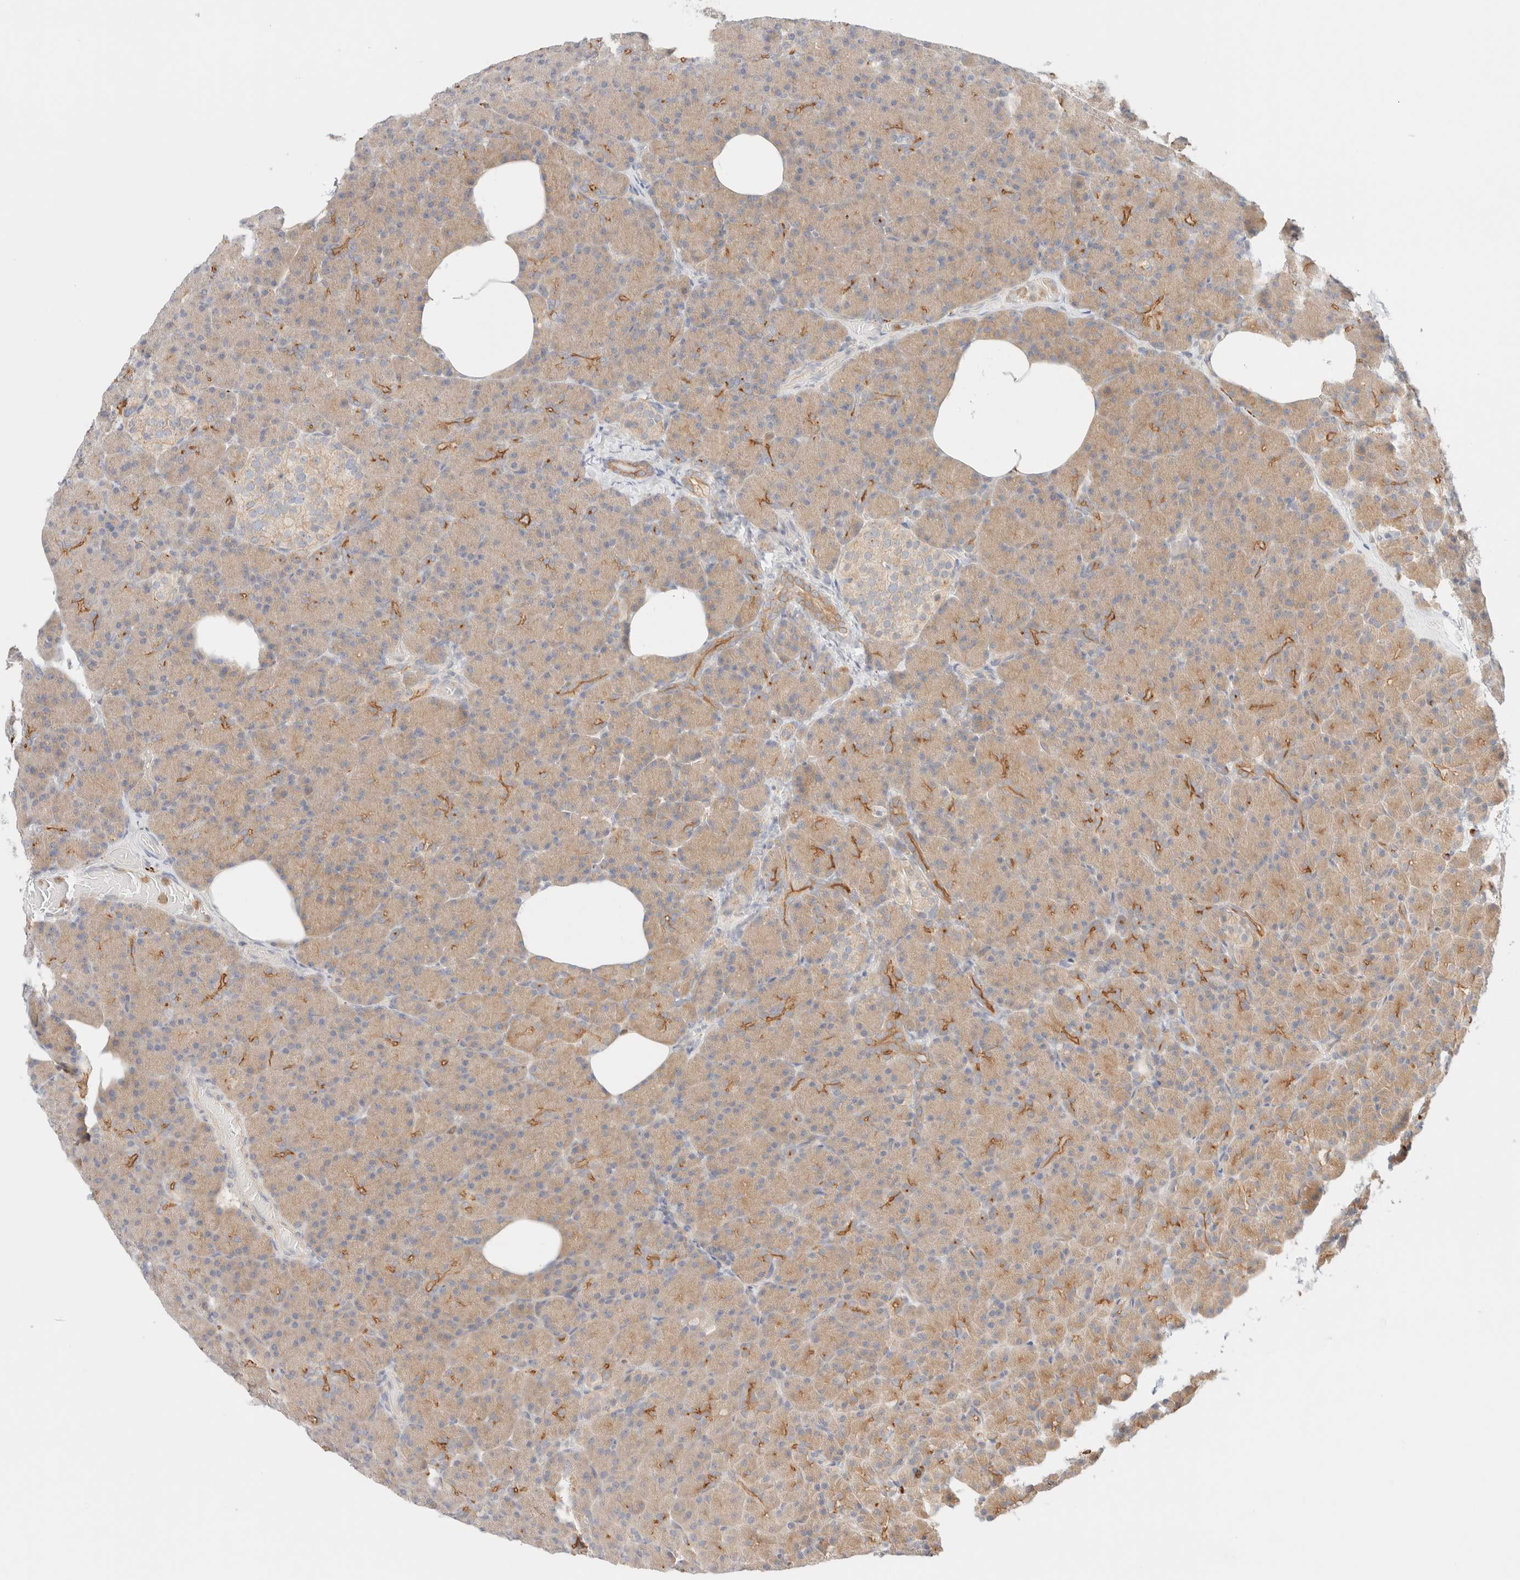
{"staining": {"intensity": "weak", "quantity": "25%-75%", "location": "cytoplasmic/membranous"}, "tissue": "pancreas", "cell_type": "Exocrine glandular cells", "image_type": "normal", "snomed": [{"axis": "morphology", "description": "Normal tissue, NOS"}, {"axis": "topography", "description": "Pancreas"}], "caption": "Pancreas was stained to show a protein in brown. There is low levels of weak cytoplasmic/membranous positivity in approximately 25%-75% of exocrine glandular cells. The staining was performed using DAB, with brown indicating positive protein expression. Nuclei are stained blue with hematoxylin.", "gene": "UNC13B", "patient": {"sex": "female", "age": 43}}